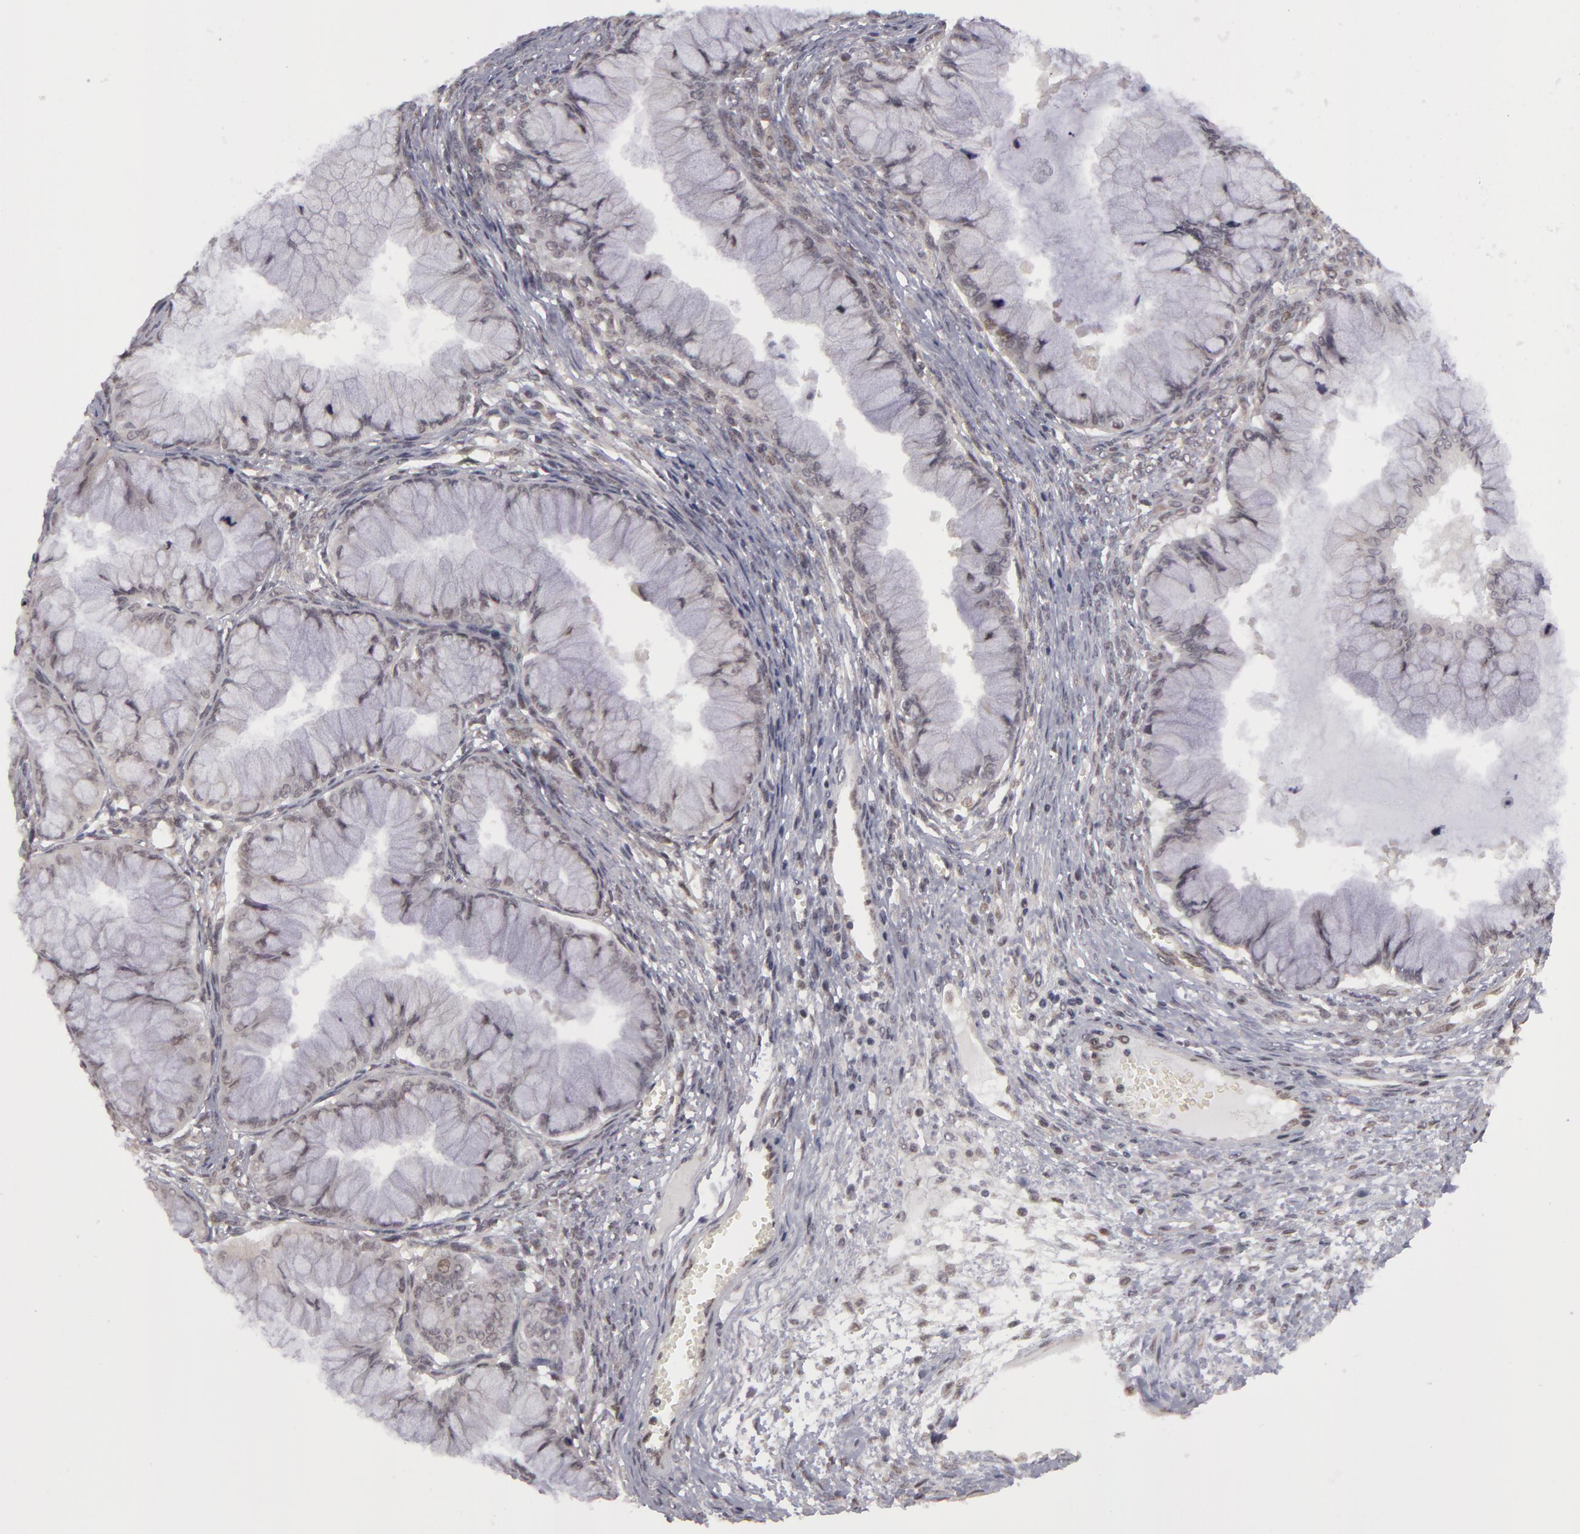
{"staining": {"intensity": "weak", "quantity": "<25%", "location": "nuclear"}, "tissue": "ovarian cancer", "cell_type": "Tumor cells", "image_type": "cancer", "snomed": [{"axis": "morphology", "description": "Cystadenocarcinoma, mucinous, NOS"}, {"axis": "topography", "description": "Ovary"}], "caption": "The photomicrograph displays no staining of tumor cells in ovarian mucinous cystadenocarcinoma. The staining was performed using DAB to visualize the protein expression in brown, while the nuclei were stained in blue with hematoxylin (Magnification: 20x).", "gene": "ZNF133", "patient": {"sex": "female", "age": 63}}